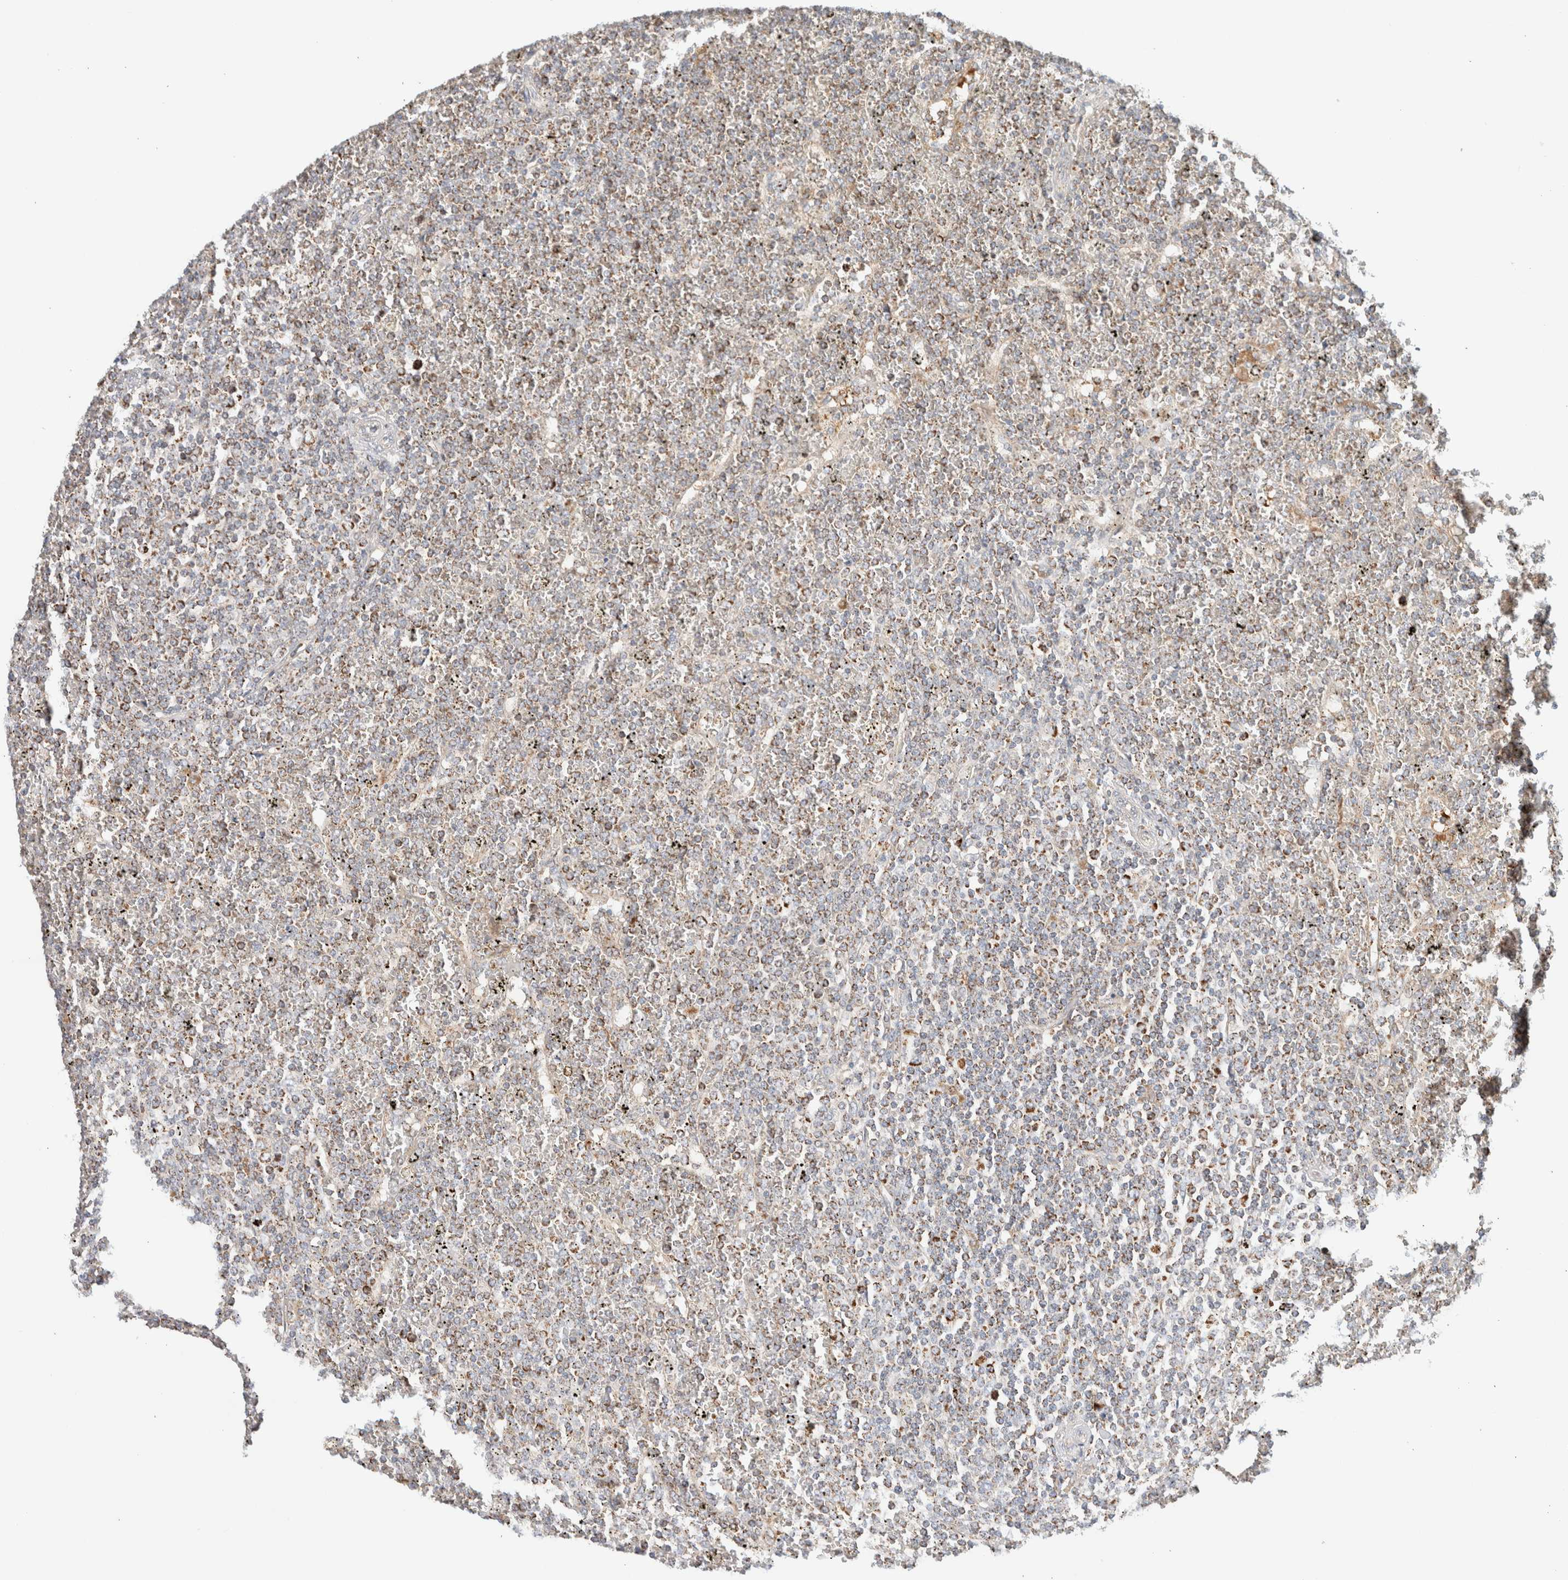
{"staining": {"intensity": "moderate", "quantity": ">75%", "location": "cytoplasmic/membranous"}, "tissue": "lymphoma", "cell_type": "Tumor cells", "image_type": "cancer", "snomed": [{"axis": "morphology", "description": "Malignant lymphoma, non-Hodgkin's type, Low grade"}, {"axis": "topography", "description": "Spleen"}], "caption": "The image reveals a brown stain indicating the presence of a protein in the cytoplasmic/membranous of tumor cells in lymphoma.", "gene": "MRM3", "patient": {"sex": "female", "age": 19}}